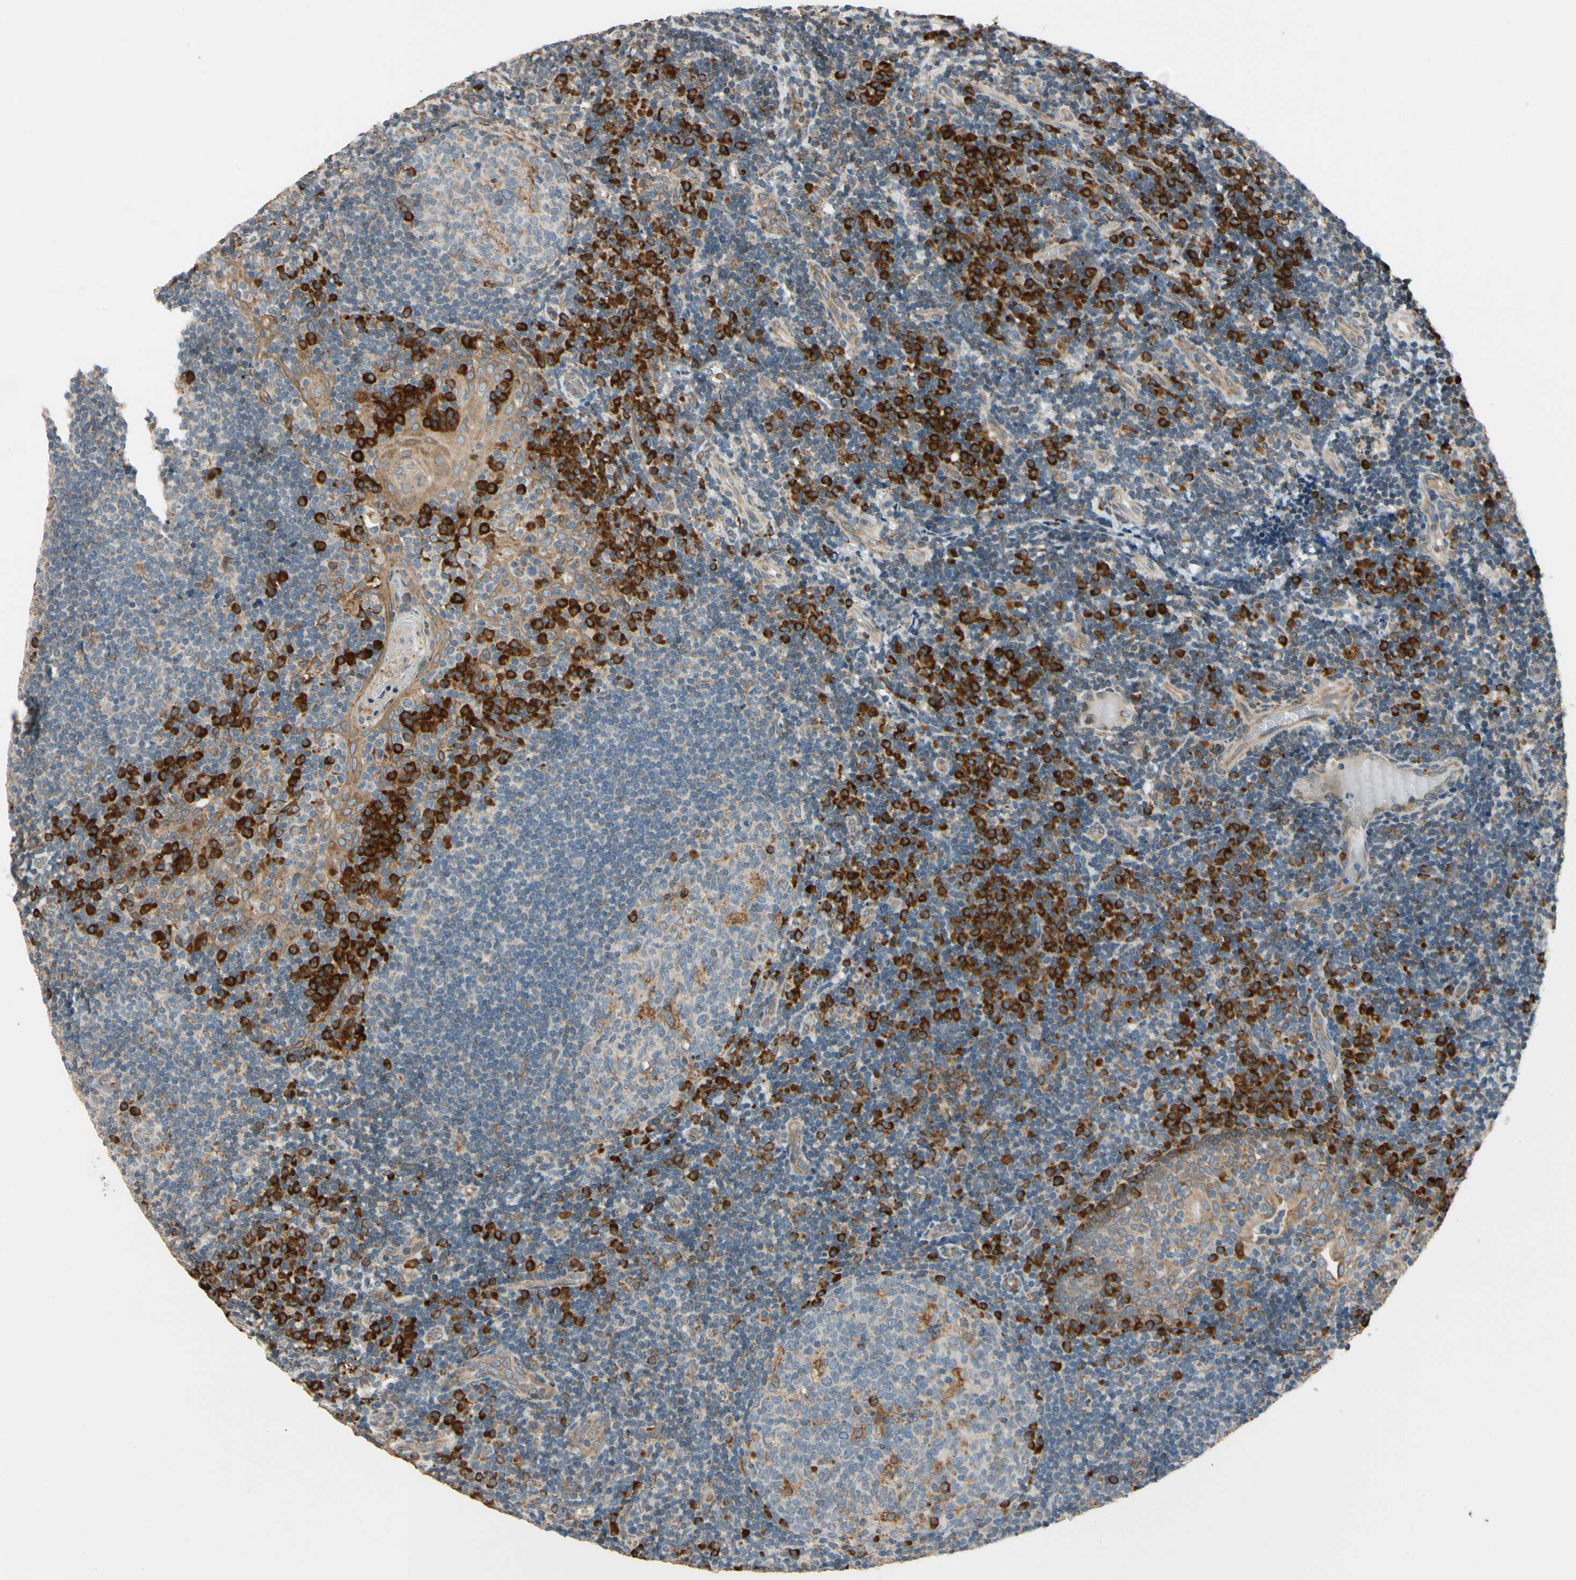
{"staining": {"intensity": "strong", "quantity": "<25%", "location": "cytoplasmic/membranous"}, "tissue": "tonsil", "cell_type": "Germinal center cells", "image_type": "normal", "snomed": [{"axis": "morphology", "description": "Normal tissue, NOS"}, {"axis": "topography", "description": "Tonsil"}], "caption": "Immunohistochemistry (IHC) histopathology image of unremarkable human tonsil stained for a protein (brown), which displays medium levels of strong cytoplasmic/membranous positivity in about <25% of germinal center cells.", "gene": "RPN2", "patient": {"sex": "female", "age": 40}}